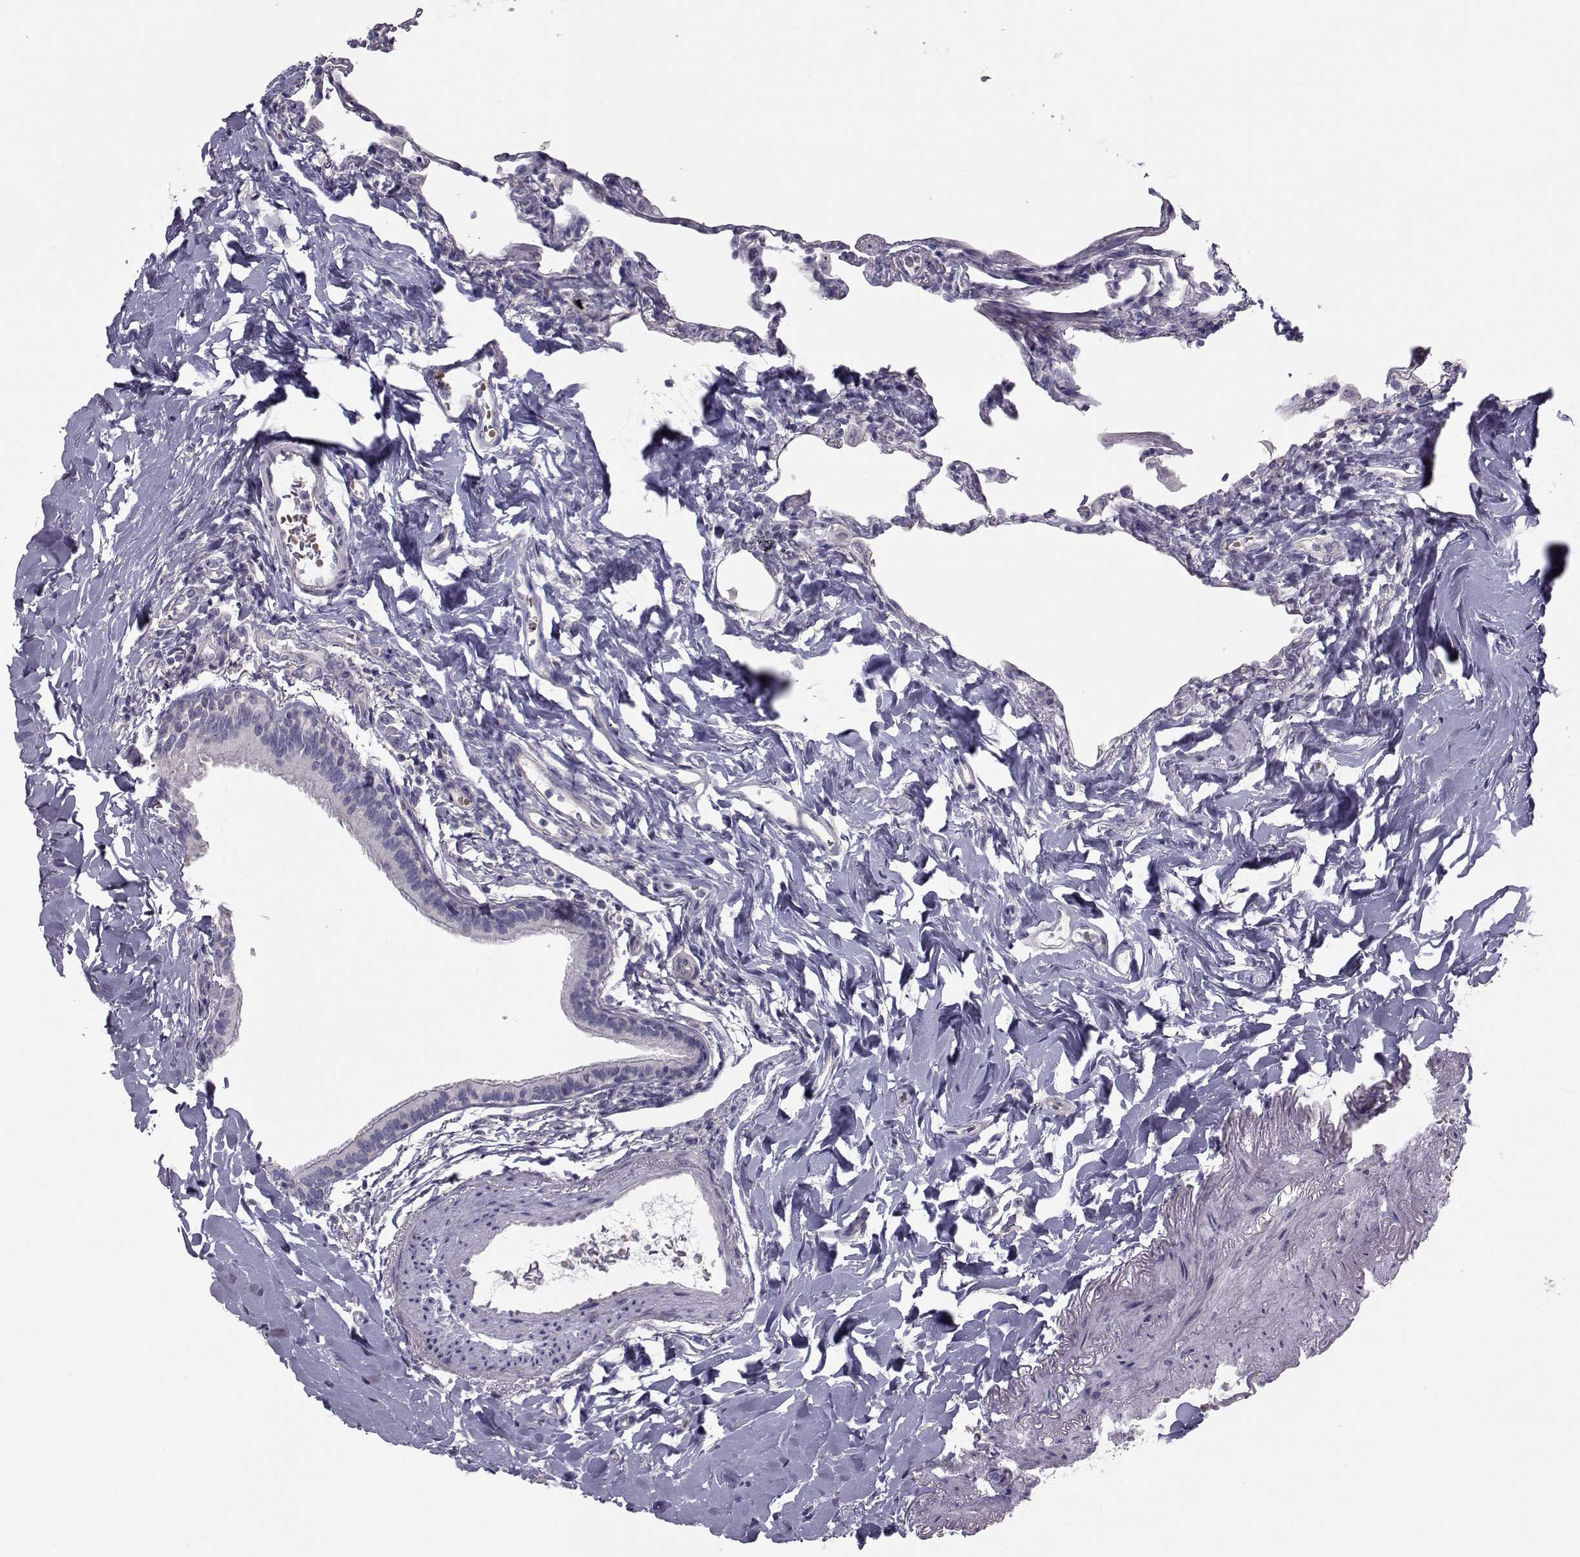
{"staining": {"intensity": "negative", "quantity": "none", "location": "none"}, "tissue": "lung", "cell_type": "Alveolar cells", "image_type": "normal", "snomed": [{"axis": "morphology", "description": "Normal tissue, NOS"}, {"axis": "topography", "description": "Lung"}], "caption": "Immunohistochemistry (IHC) image of benign lung: lung stained with DAB (3,3'-diaminobenzidine) reveals no significant protein expression in alveolar cells.", "gene": "GARIN3", "patient": {"sex": "female", "age": 57}}